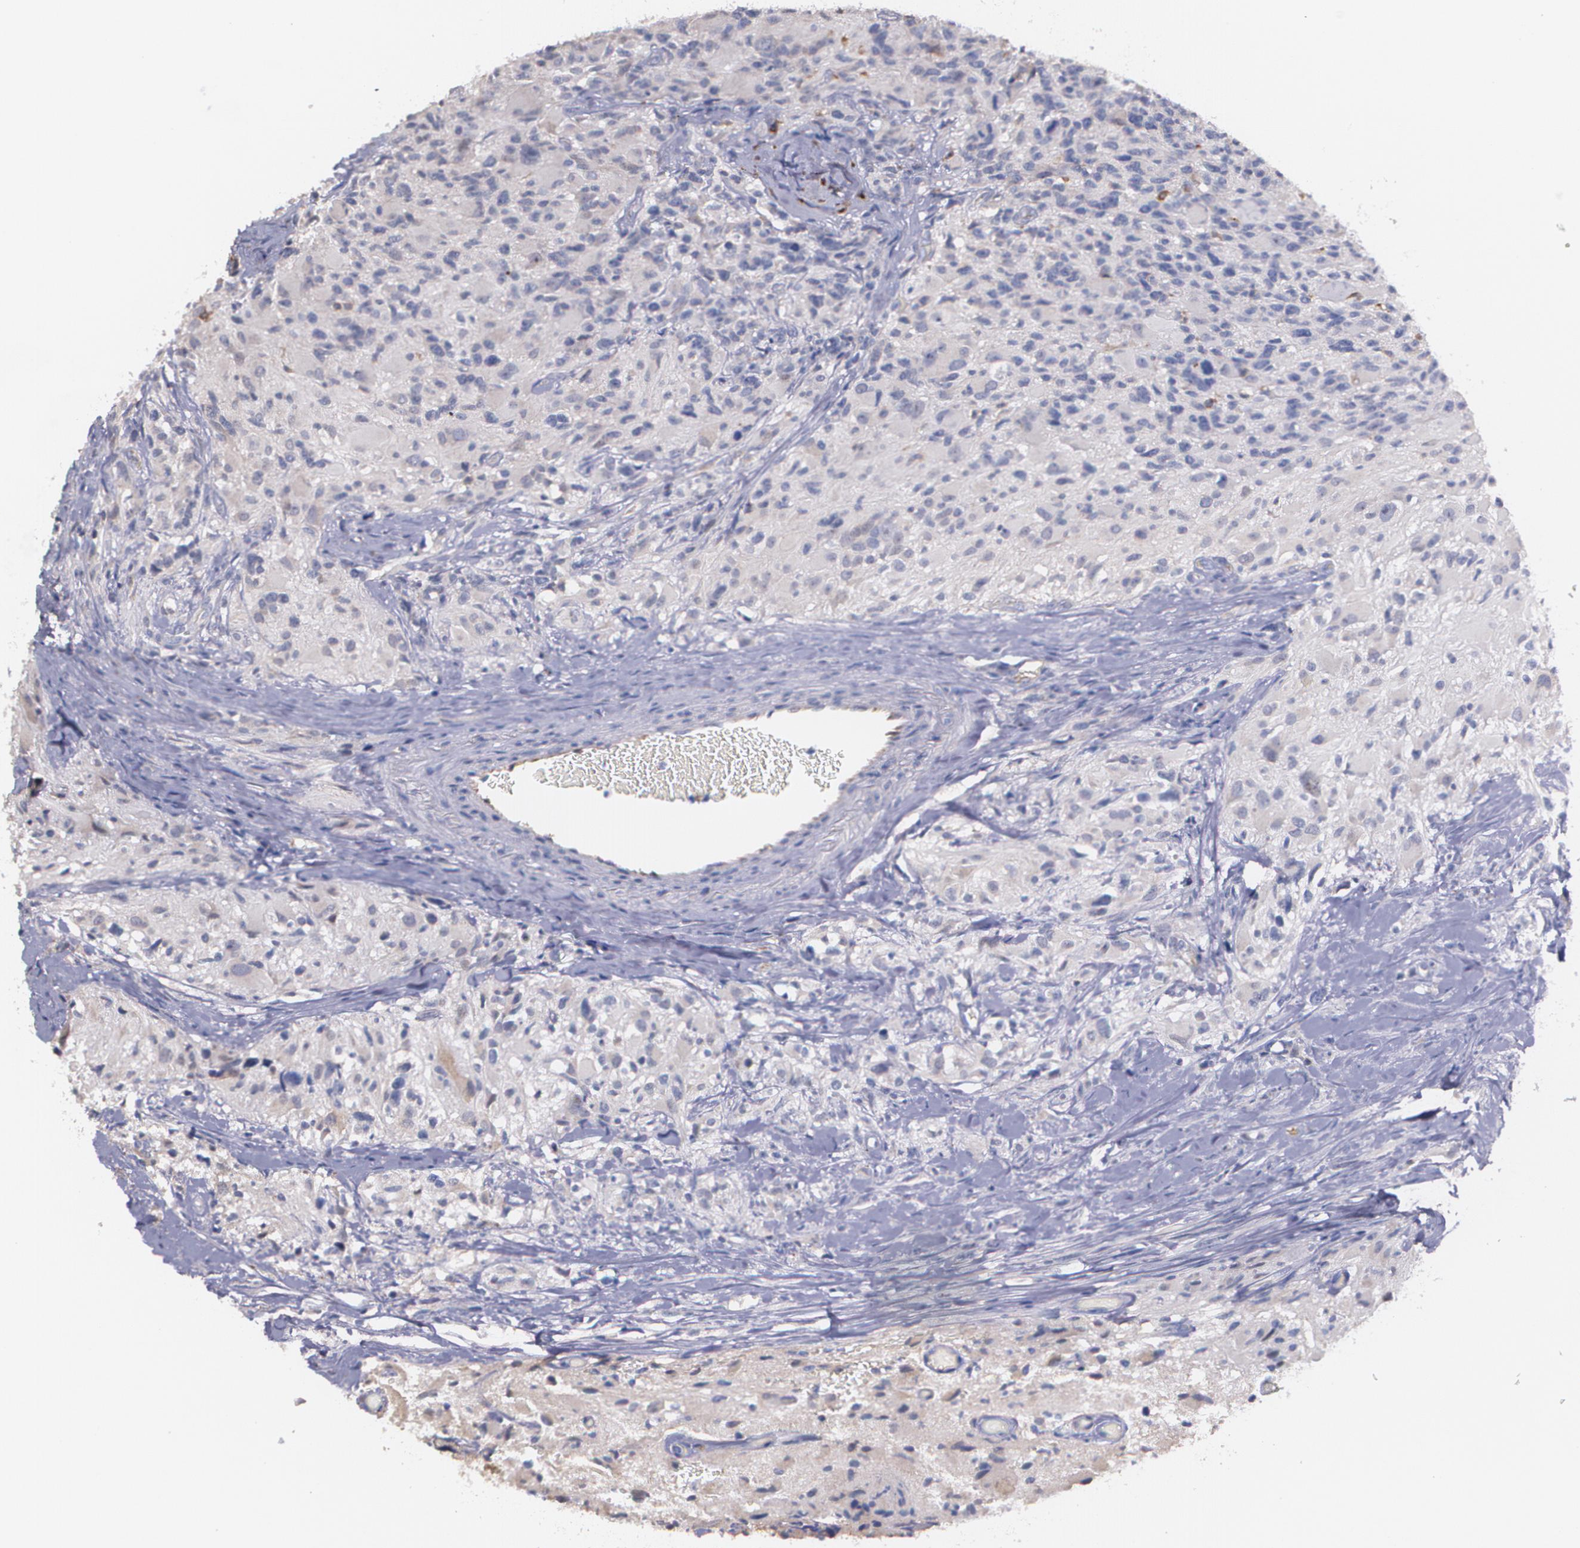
{"staining": {"intensity": "weak", "quantity": "<25%", "location": "cytoplasmic/membranous"}, "tissue": "glioma", "cell_type": "Tumor cells", "image_type": "cancer", "snomed": [{"axis": "morphology", "description": "Glioma, malignant, High grade"}, {"axis": "topography", "description": "Brain"}], "caption": "A micrograph of malignant glioma (high-grade) stained for a protein displays no brown staining in tumor cells.", "gene": "AMBP", "patient": {"sex": "male", "age": 69}}